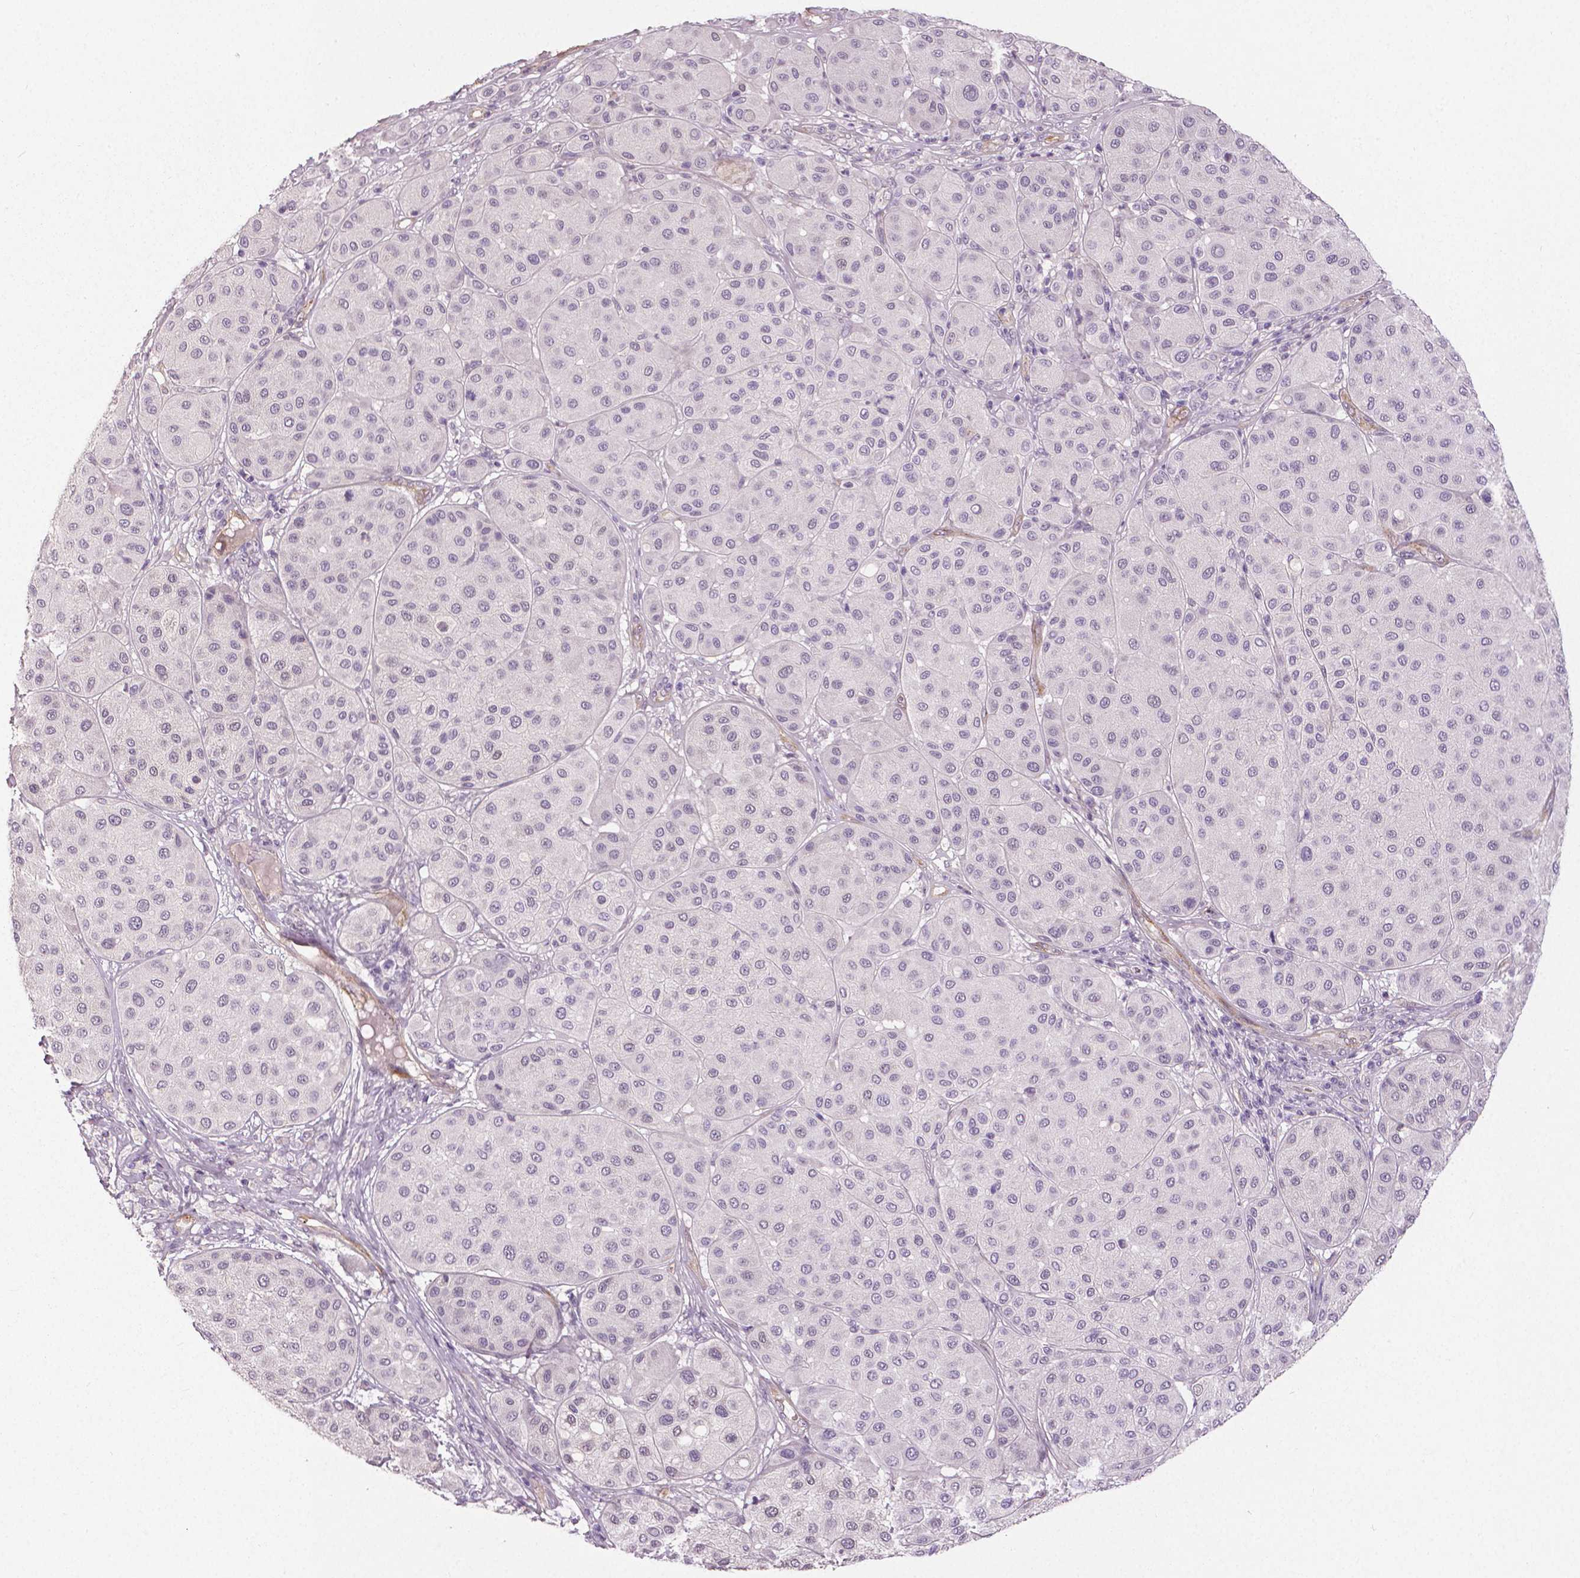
{"staining": {"intensity": "negative", "quantity": "none", "location": "none"}, "tissue": "melanoma", "cell_type": "Tumor cells", "image_type": "cancer", "snomed": [{"axis": "morphology", "description": "Malignant melanoma, Metastatic site"}, {"axis": "topography", "description": "Smooth muscle"}], "caption": "Immunohistochemical staining of melanoma exhibits no significant staining in tumor cells.", "gene": "FLT1", "patient": {"sex": "male", "age": 41}}